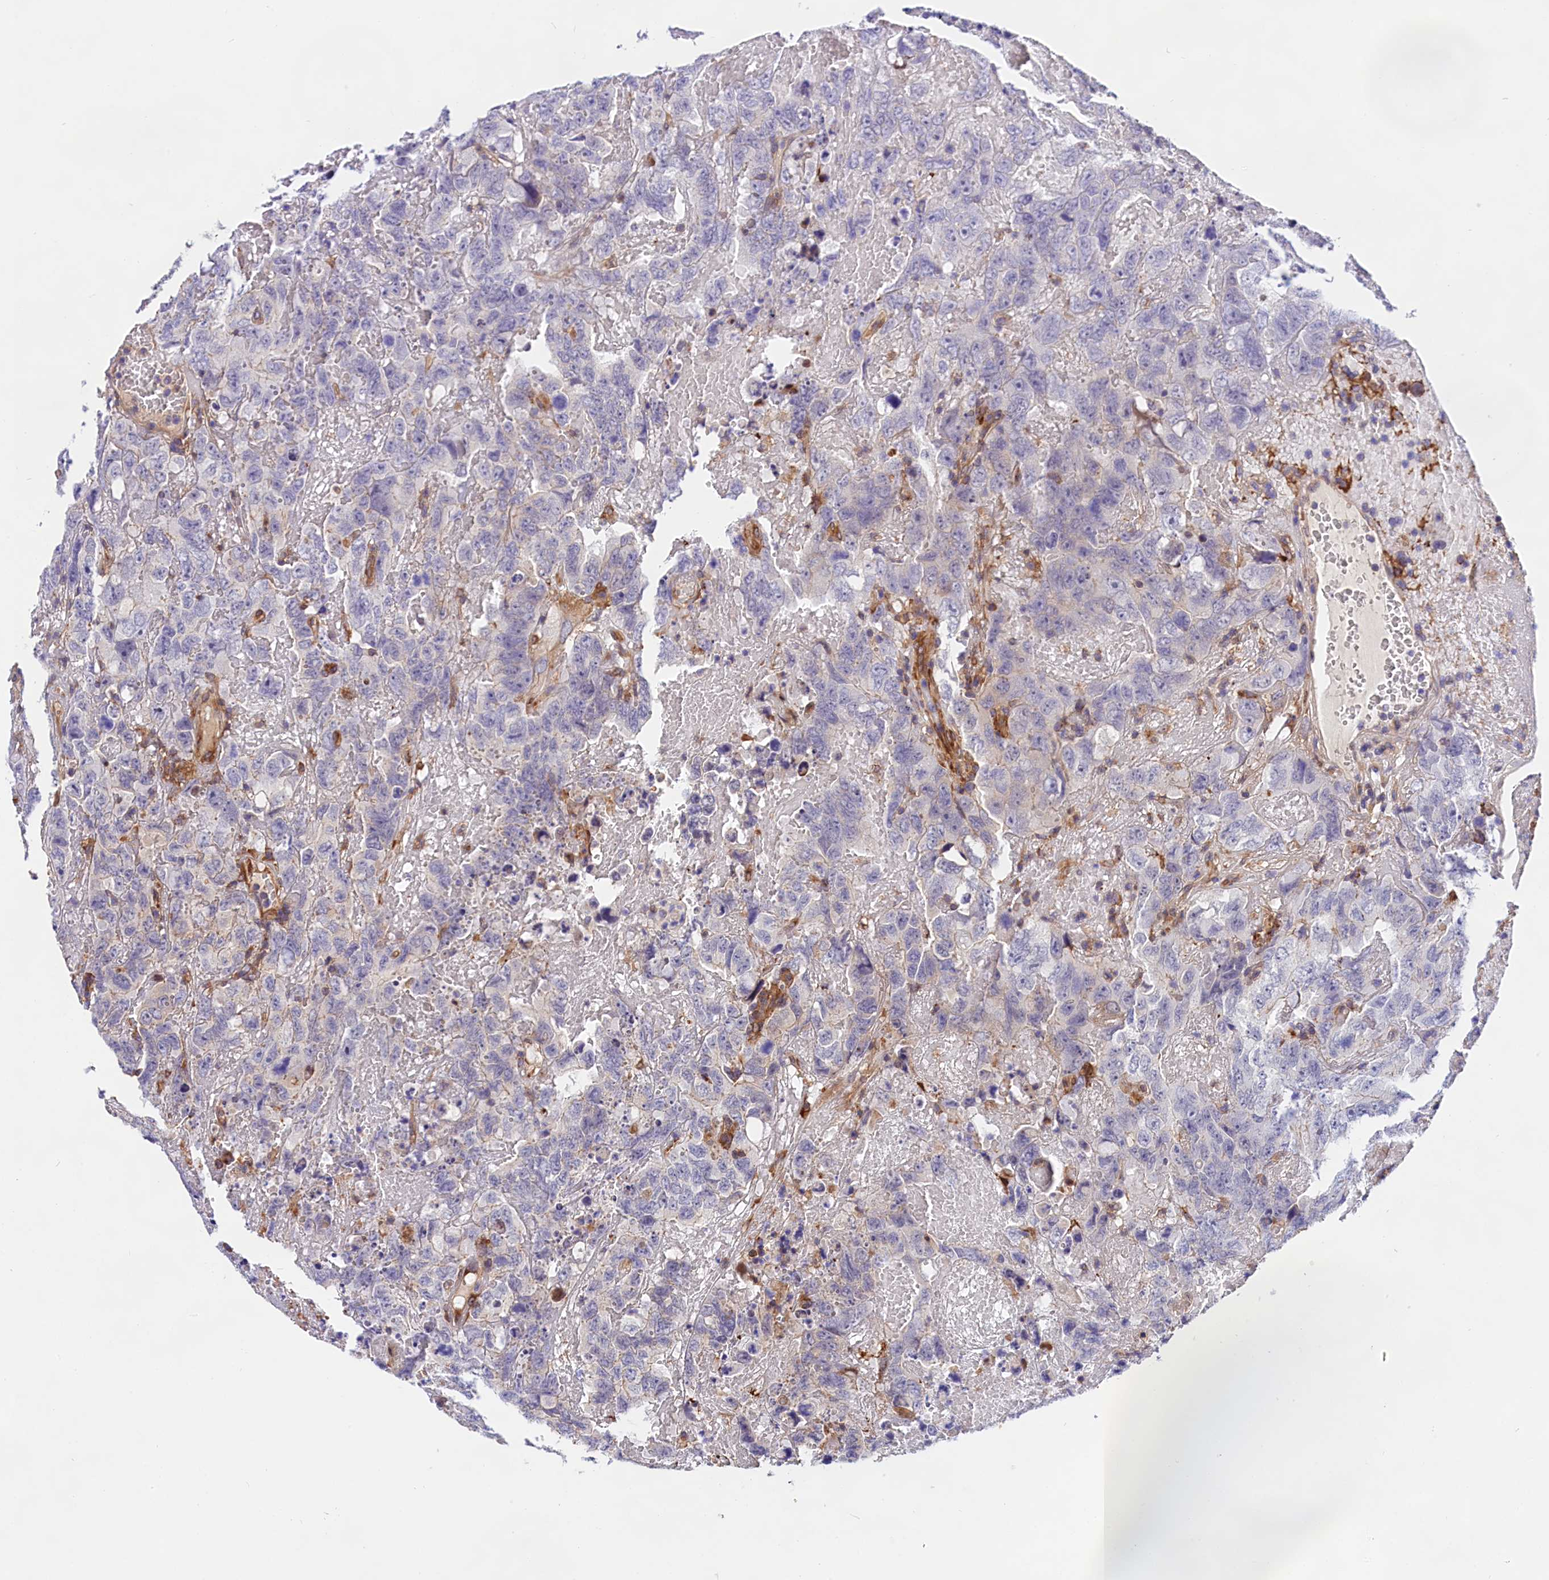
{"staining": {"intensity": "negative", "quantity": "none", "location": "none"}, "tissue": "testis cancer", "cell_type": "Tumor cells", "image_type": "cancer", "snomed": [{"axis": "morphology", "description": "Carcinoma, Embryonal, NOS"}, {"axis": "topography", "description": "Testis"}], "caption": "Immunohistochemistry photomicrograph of neoplastic tissue: embryonal carcinoma (testis) stained with DAB exhibits no significant protein staining in tumor cells.", "gene": "OAS3", "patient": {"sex": "male", "age": 45}}